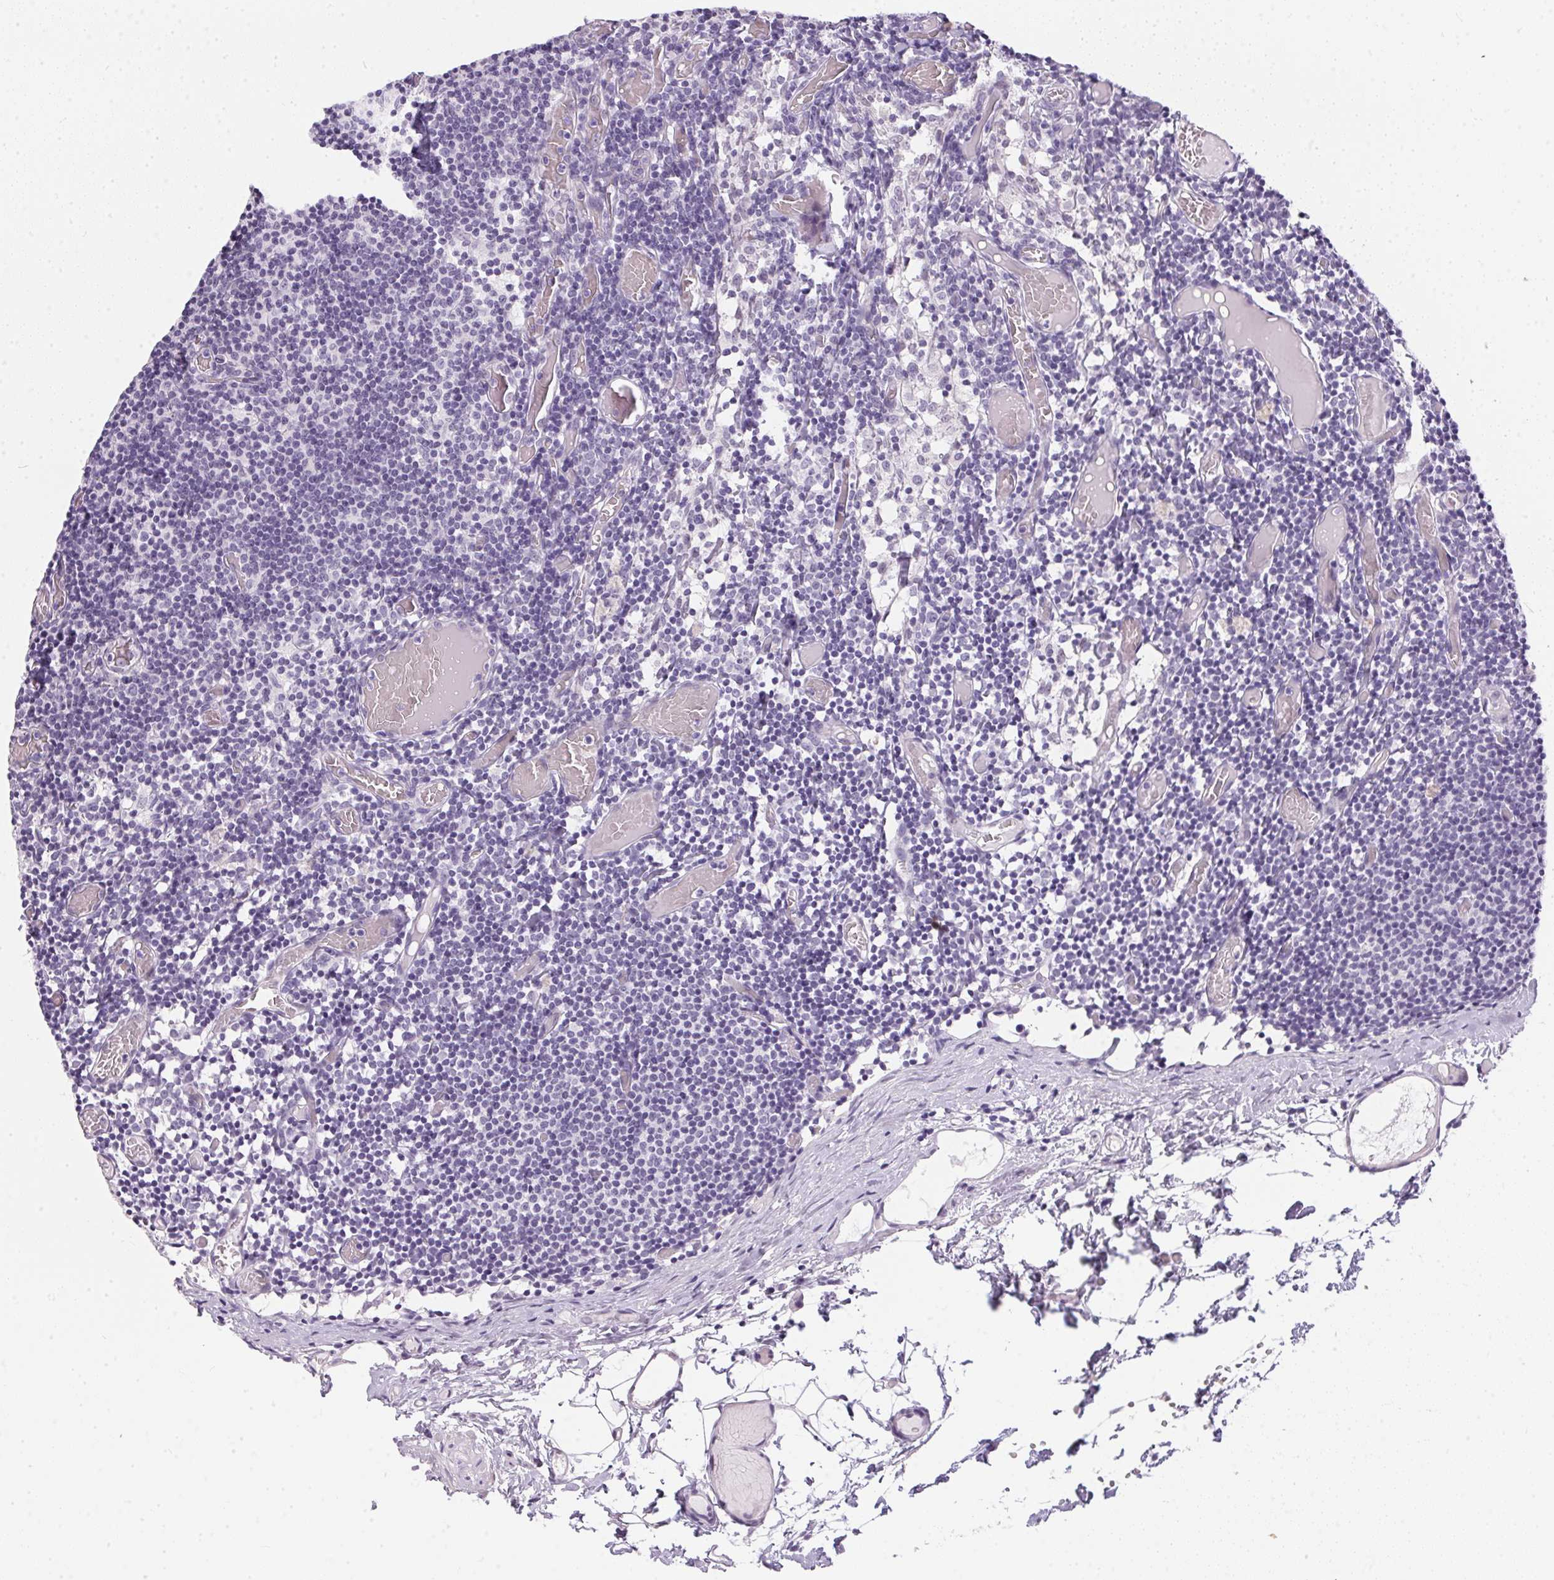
{"staining": {"intensity": "negative", "quantity": "none", "location": "none"}, "tissue": "lymph node", "cell_type": "Germinal center cells", "image_type": "normal", "snomed": [{"axis": "morphology", "description": "Normal tissue, NOS"}, {"axis": "topography", "description": "Lymph node"}], "caption": "A micrograph of human lymph node is negative for staining in germinal center cells. The staining is performed using DAB (3,3'-diaminobenzidine) brown chromogen with nuclei counter-stained in using hematoxylin.", "gene": "GBP6", "patient": {"sex": "female", "age": 41}}